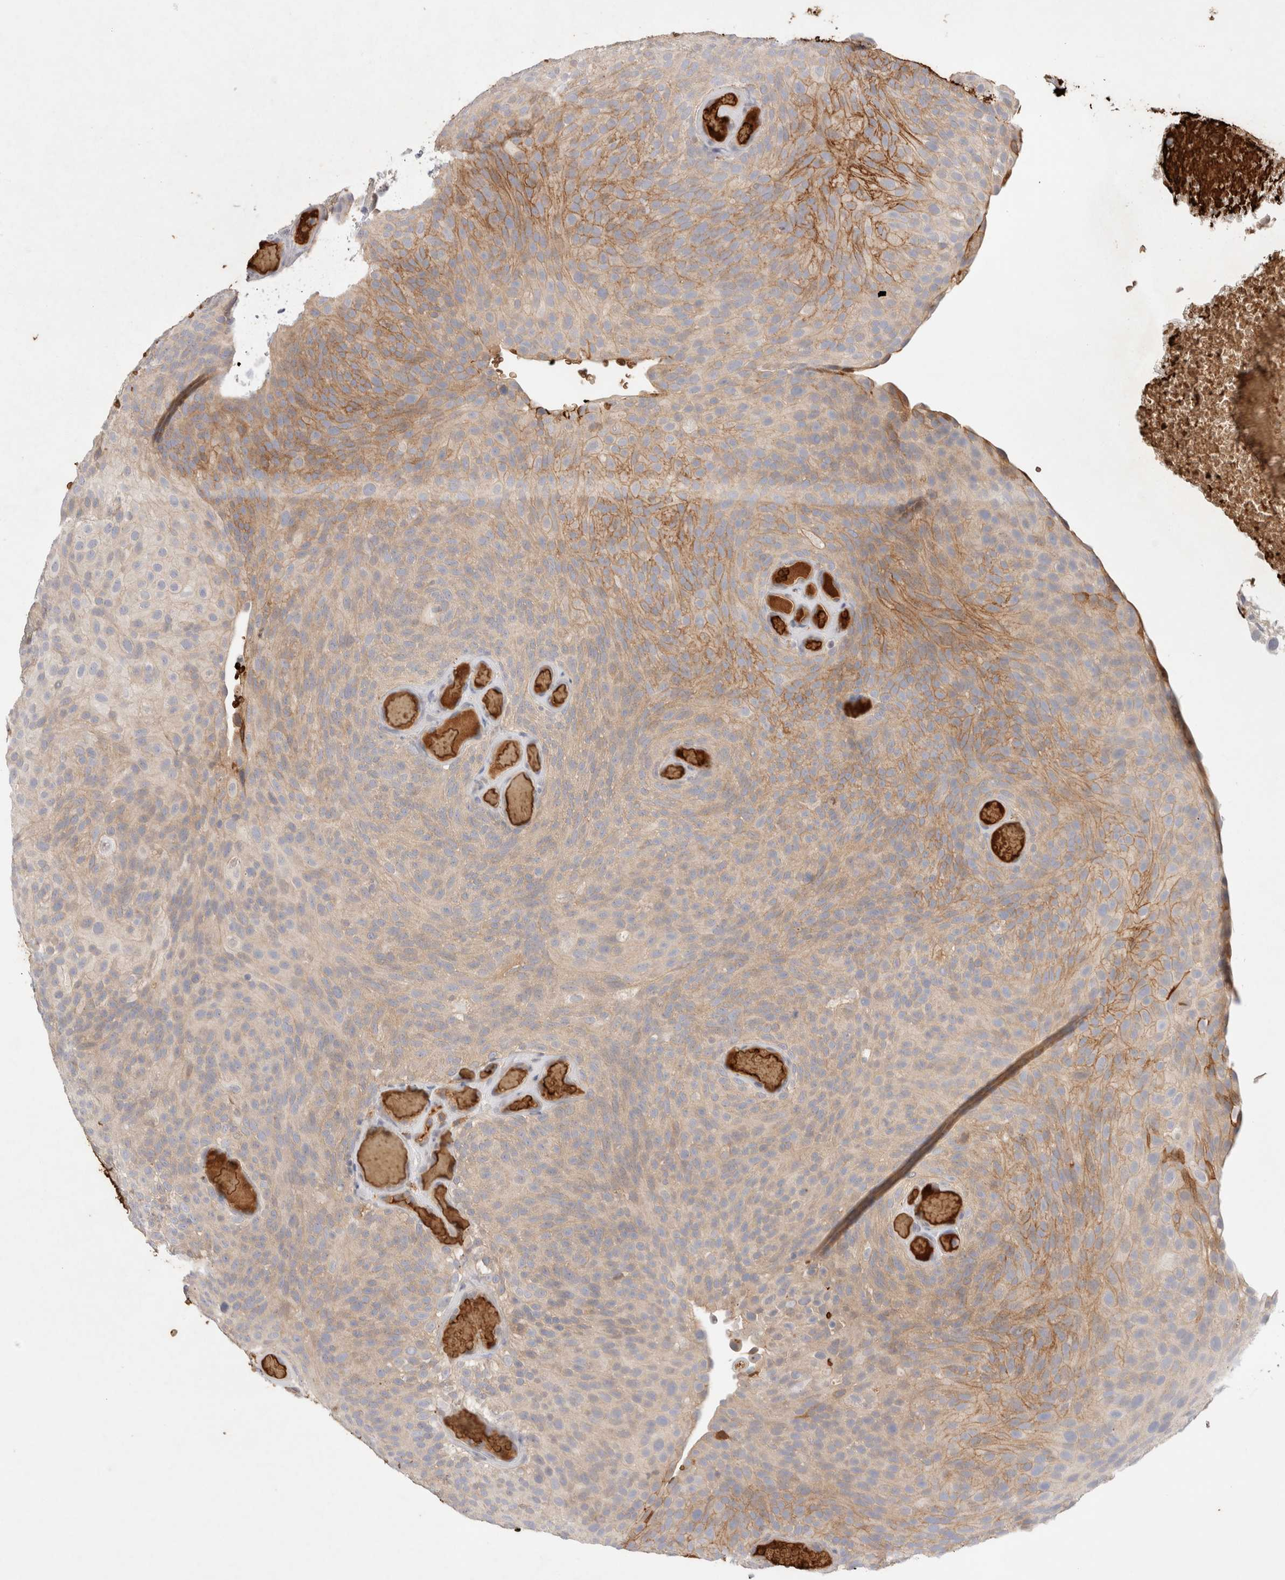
{"staining": {"intensity": "moderate", "quantity": ">75%", "location": "cytoplasmic/membranous"}, "tissue": "urothelial cancer", "cell_type": "Tumor cells", "image_type": "cancer", "snomed": [{"axis": "morphology", "description": "Urothelial carcinoma, Low grade"}, {"axis": "topography", "description": "Urinary bladder"}], "caption": "A brown stain labels moderate cytoplasmic/membranous positivity of a protein in urothelial carcinoma (low-grade) tumor cells.", "gene": "MST1", "patient": {"sex": "male", "age": 78}}